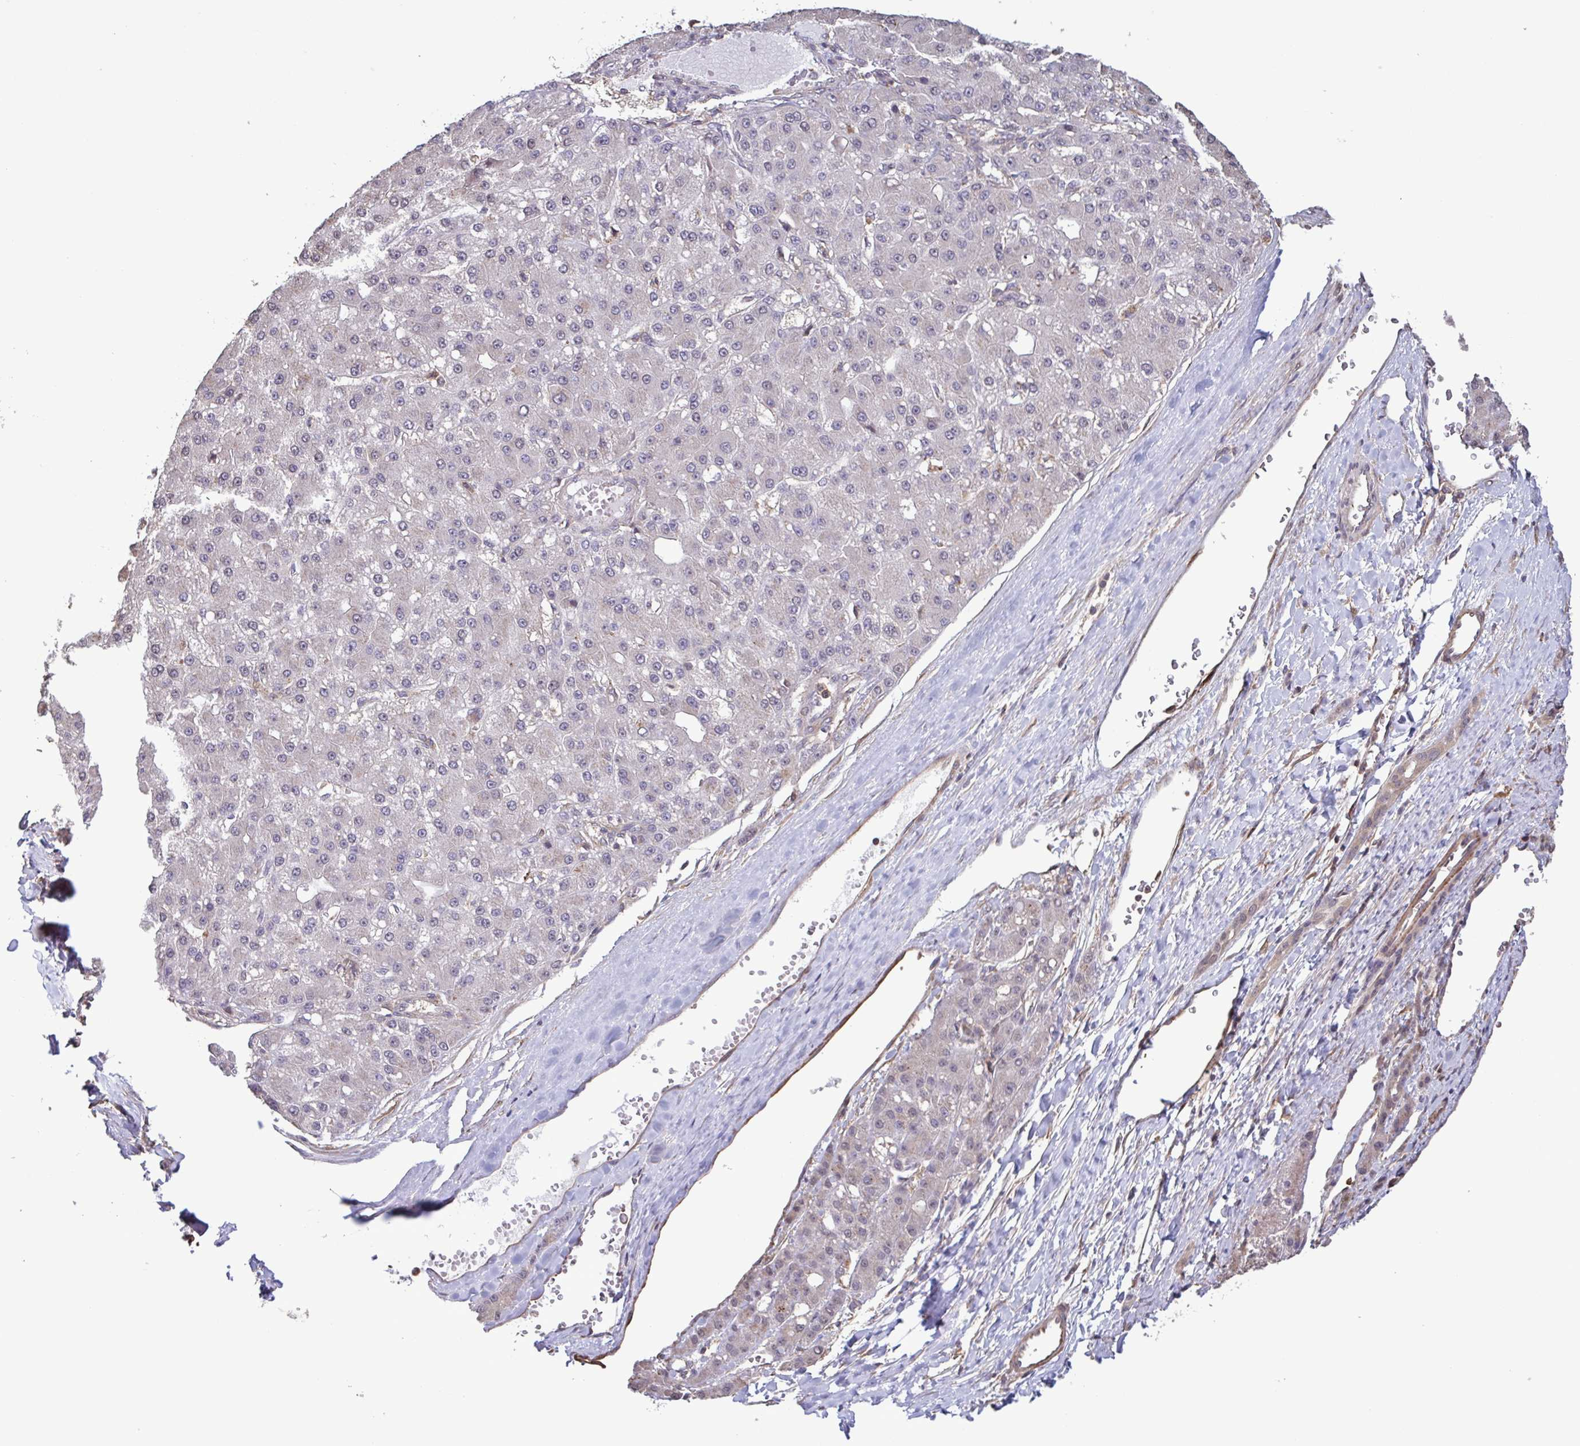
{"staining": {"intensity": "negative", "quantity": "none", "location": "none"}, "tissue": "liver cancer", "cell_type": "Tumor cells", "image_type": "cancer", "snomed": [{"axis": "morphology", "description": "Carcinoma, Hepatocellular, NOS"}, {"axis": "topography", "description": "Liver"}], "caption": "Immunohistochemistry (IHC) photomicrograph of neoplastic tissue: liver hepatocellular carcinoma stained with DAB displays no significant protein expression in tumor cells.", "gene": "ZNF200", "patient": {"sex": "male", "age": 67}}